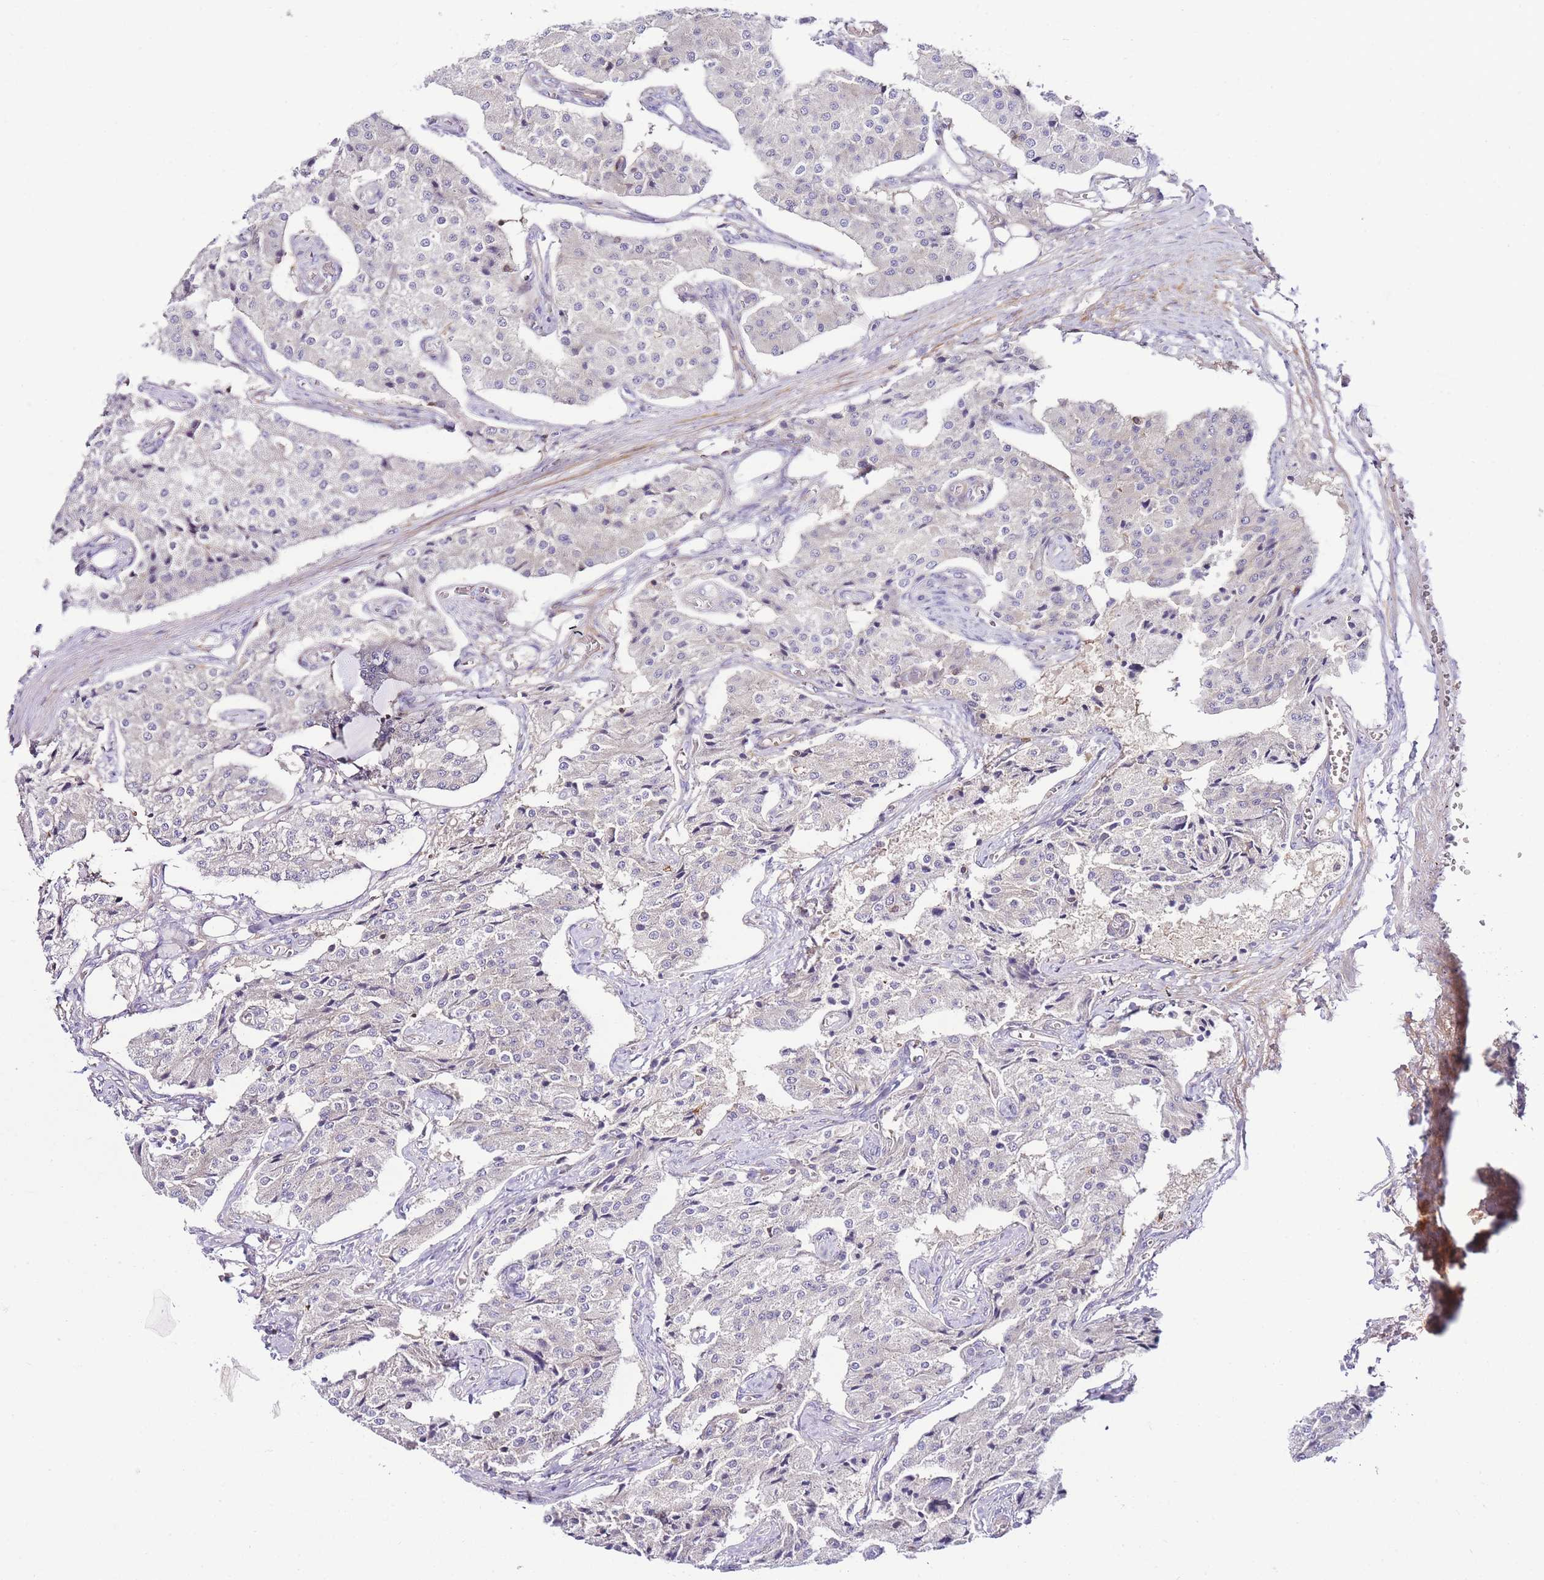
{"staining": {"intensity": "negative", "quantity": "none", "location": "none"}, "tissue": "carcinoid", "cell_type": "Tumor cells", "image_type": "cancer", "snomed": [{"axis": "morphology", "description": "Carcinoid, malignant, NOS"}, {"axis": "topography", "description": "Colon"}], "caption": "This image is of malignant carcinoid stained with immunohistochemistry (IHC) to label a protein in brown with the nuclei are counter-stained blue. There is no positivity in tumor cells.", "gene": "FBN3", "patient": {"sex": "female", "age": 52}}